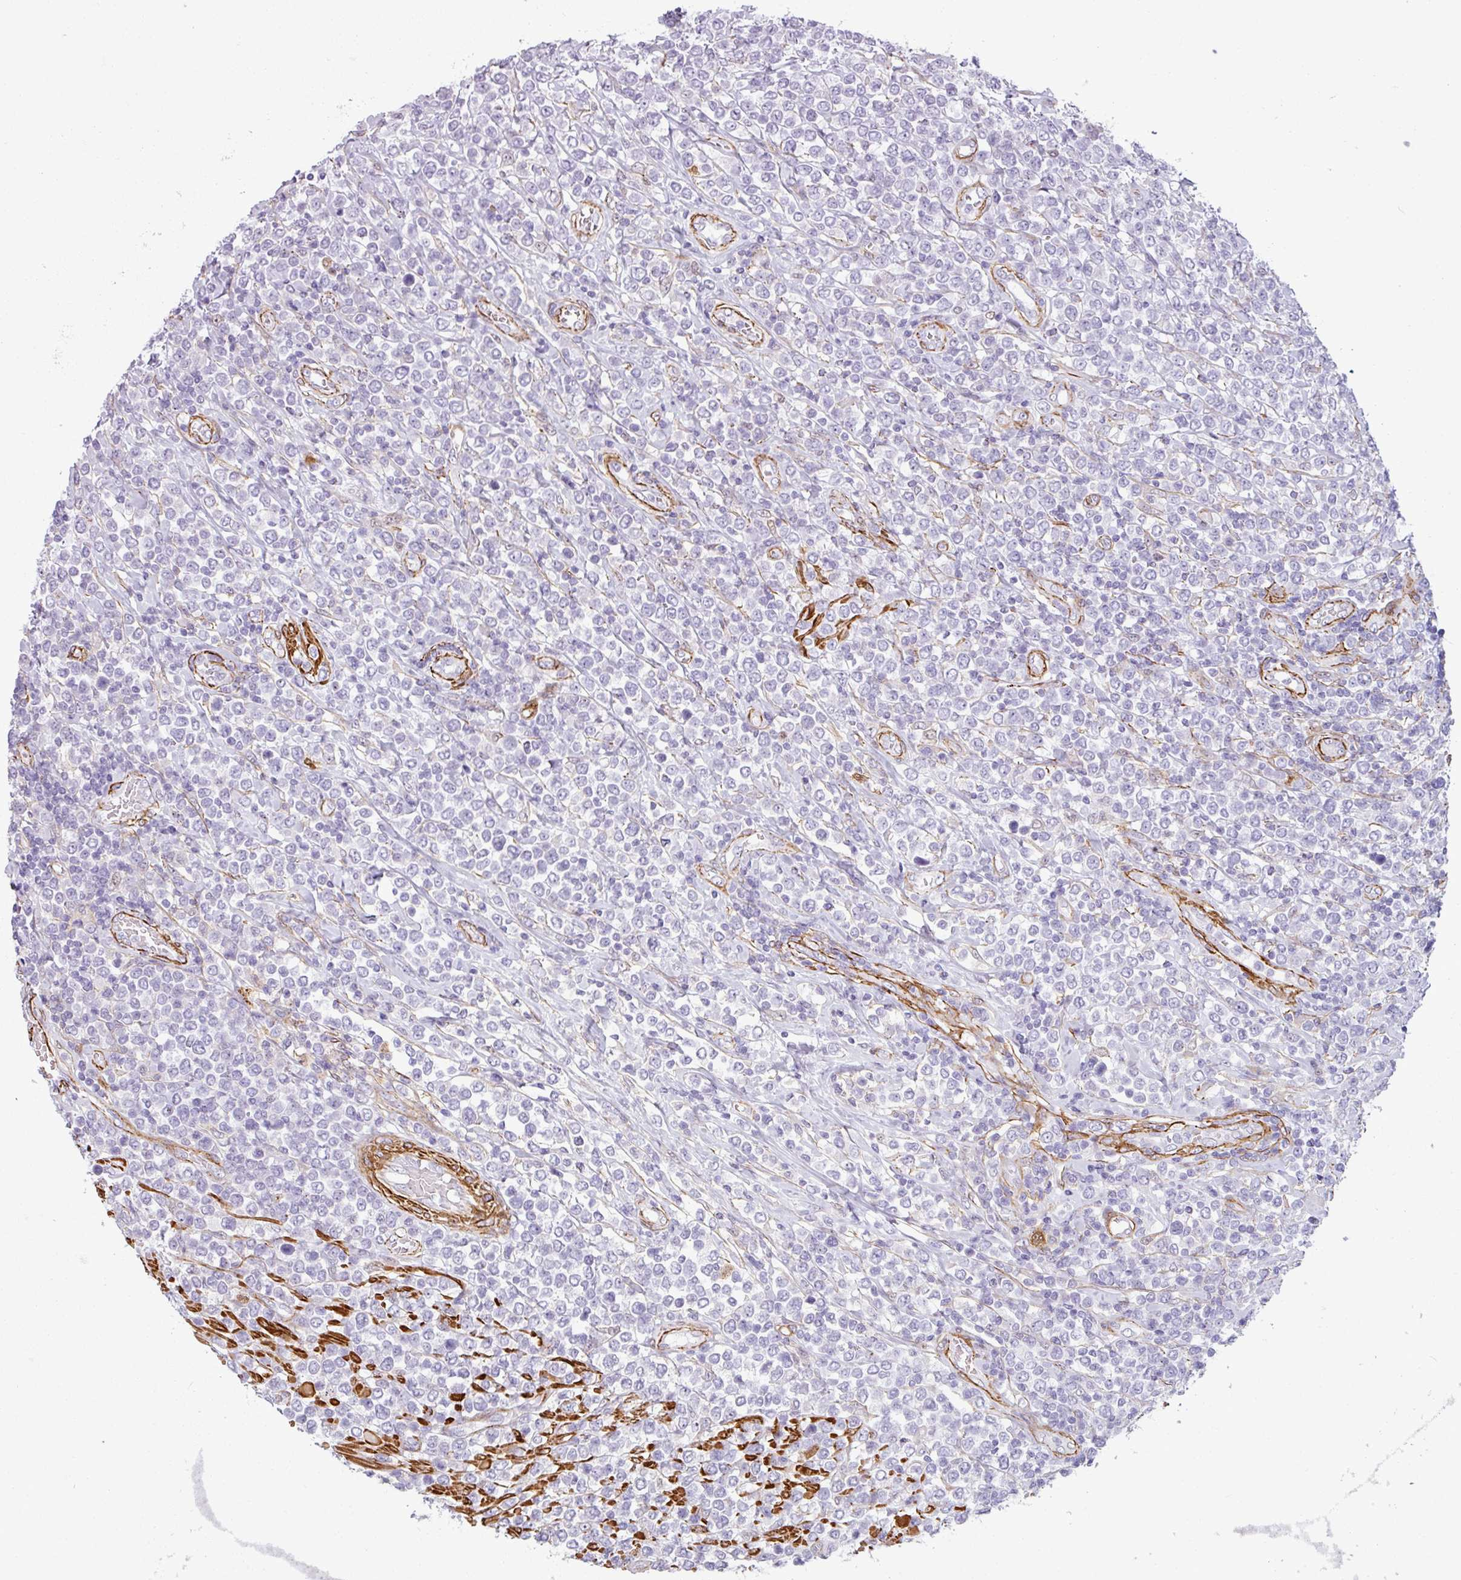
{"staining": {"intensity": "negative", "quantity": "none", "location": "none"}, "tissue": "lymphoma", "cell_type": "Tumor cells", "image_type": "cancer", "snomed": [{"axis": "morphology", "description": "Malignant lymphoma, non-Hodgkin's type, High grade"}, {"axis": "topography", "description": "Soft tissue"}], "caption": "Image shows no protein expression in tumor cells of lymphoma tissue.", "gene": "ATP10A", "patient": {"sex": "female", "age": 56}}